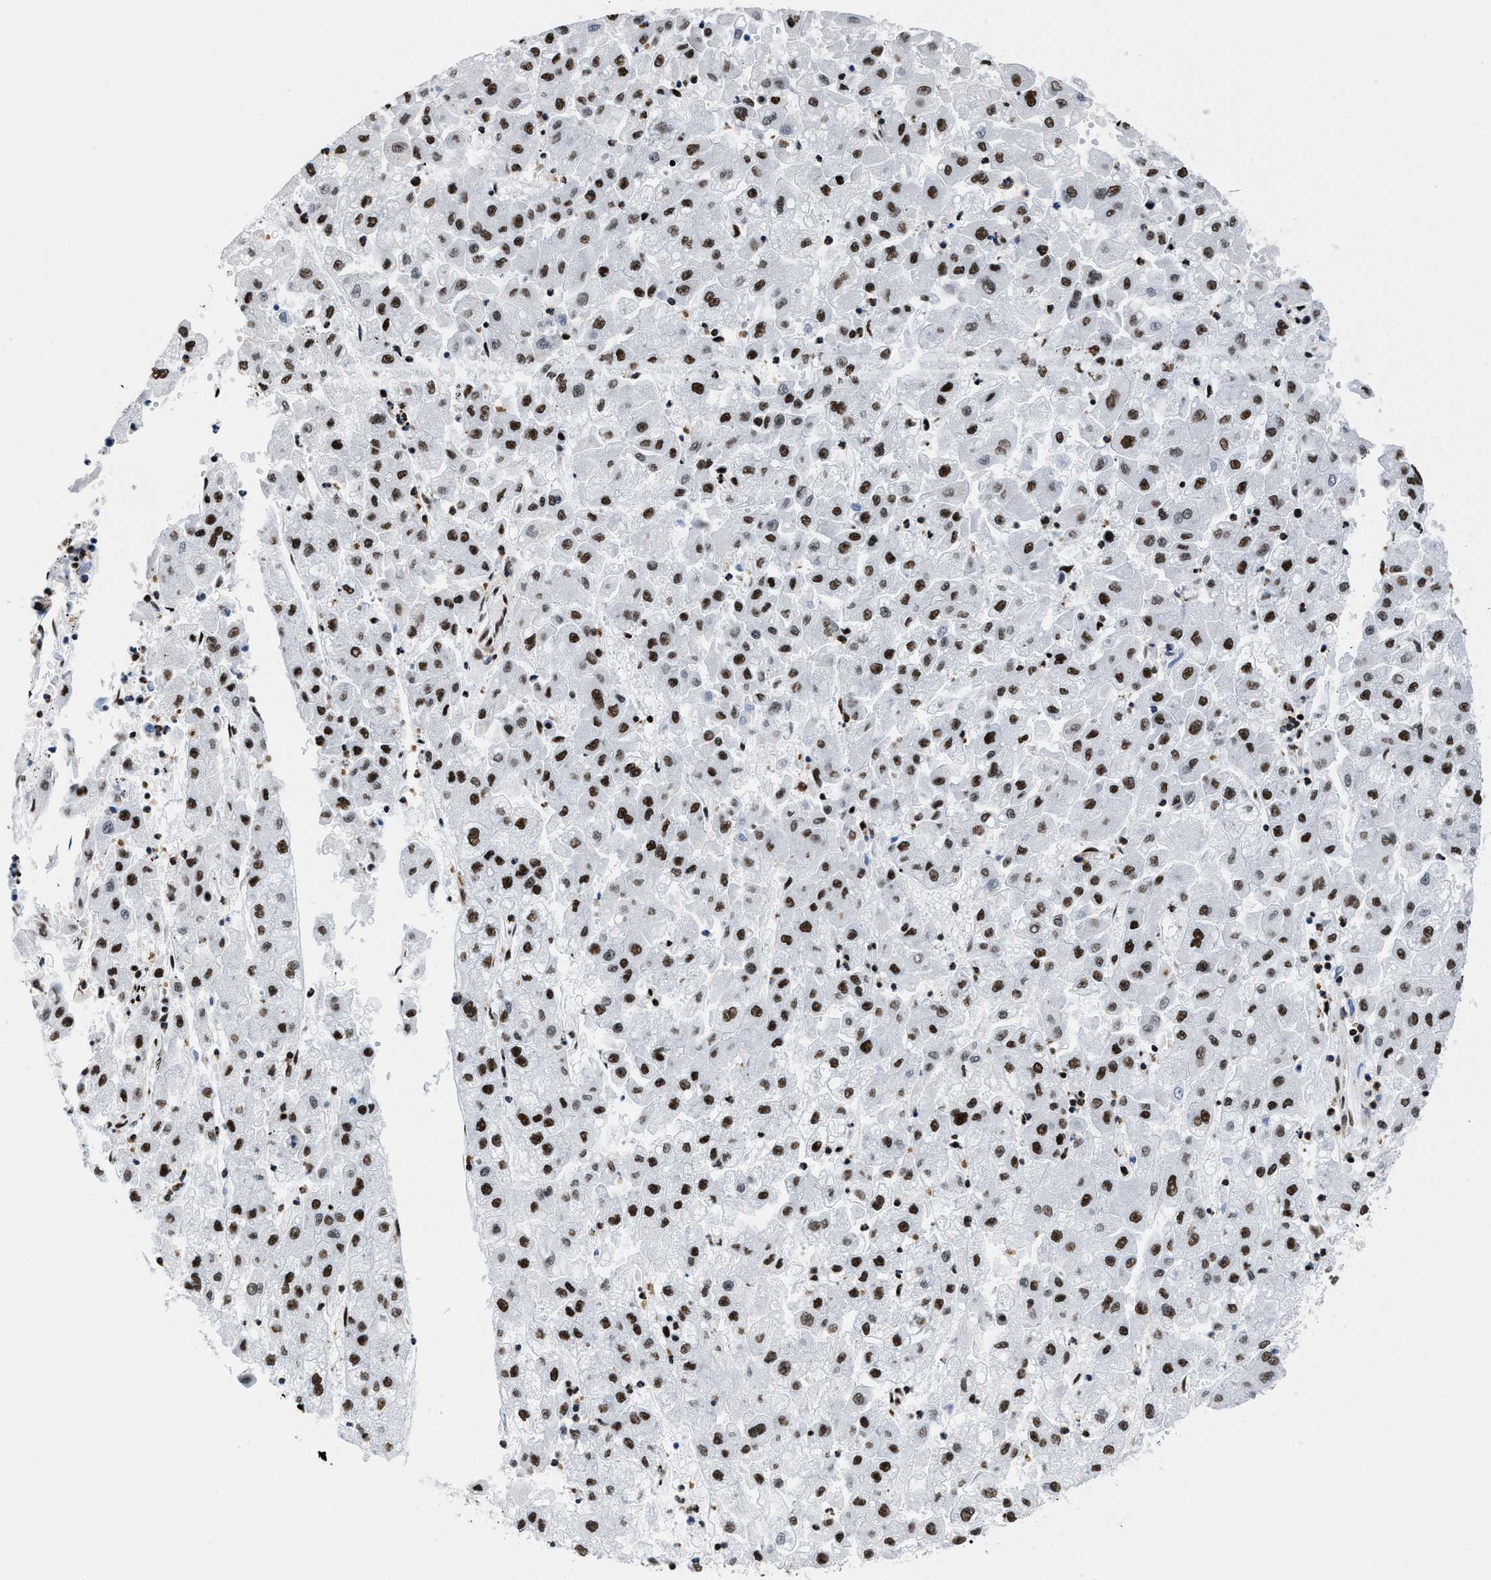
{"staining": {"intensity": "strong", "quantity": ">75%", "location": "nuclear"}, "tissue": "liver cancer", "cell_type": "Tumor cells", "image_type": "cancer", "snomed": [{"axis": "morphology", "description": "Carcinoma, Hepatocellular, NOS"}, {"axis": "topography", "description": "Liver"}], "caption": "IHC (DAB (3,3'-diaminobenzidine)) staining of liver cancer exhibits strong nuclear protein positivity in about >75% of tumor cells. The staining is performed using DAB (3,3'-diaminobenzidine) brown chromogen to label protein expression. The nuclei are counter-stained blue using hematoxylin.", "gene": "SMARCC2", "patient": {"sex": "male", "age": 72}}